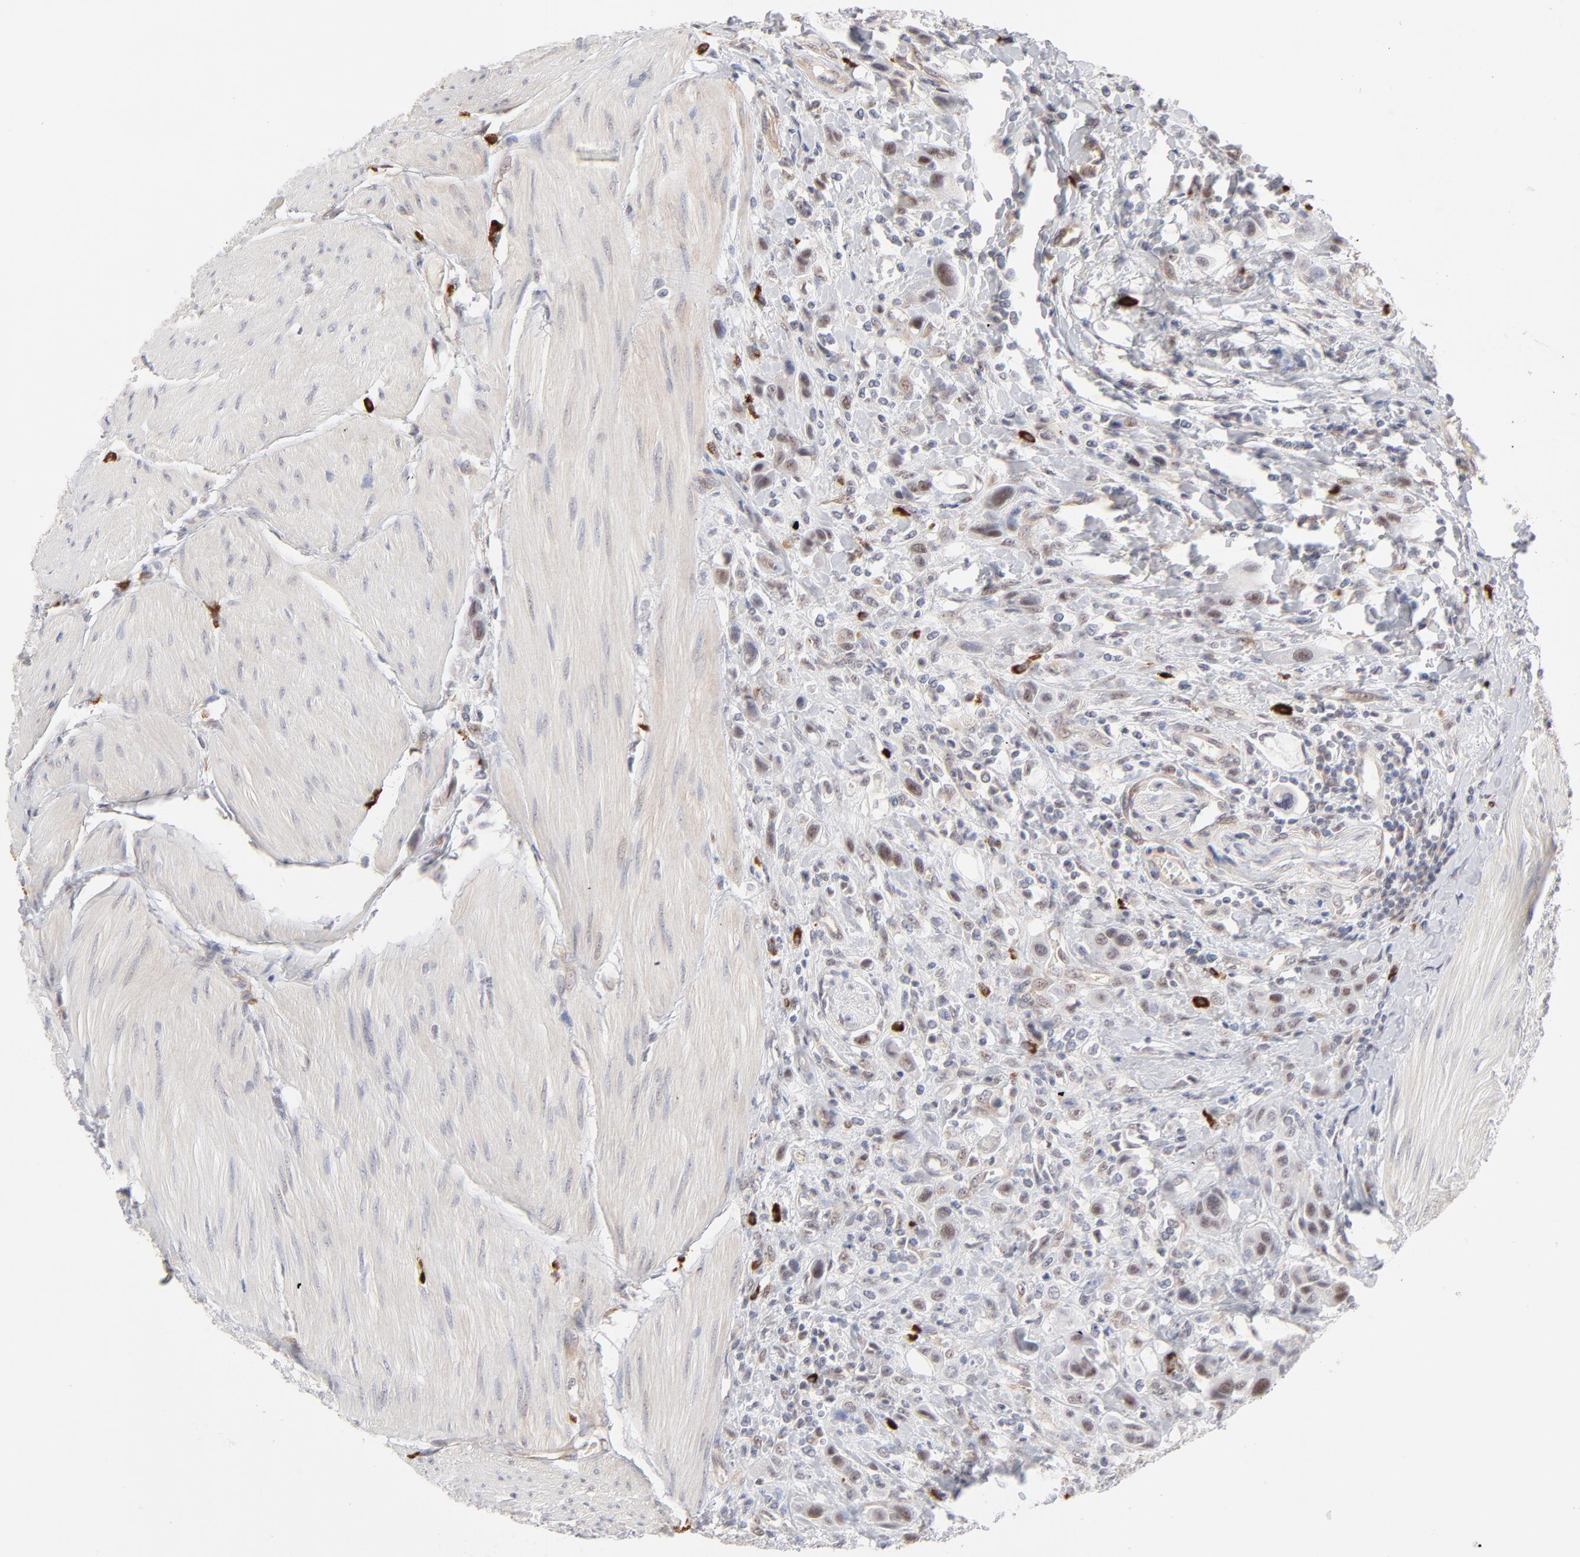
{"staining": {"intensity": "weak", "quantity": "25%-75%", "location": "cytoplasmic/membranous,nuclear"}, "tissue": "urothelial cancer", "cell_type": "Tumor cells", "image_type": "cancer", "snomed": [{"axis": "morphology", "description": "Urothelial carcinoma, High grade"}, {"axis": "topography", "description": "Urinary bladder"}], "caption": "Immunohistochemical staining of human high-grade urothelial carcinoma exhibits low levels of weak cytoplasmic/membranous and nuclear staining in approximately 25%-75% of tumor cells.", "gene": "NBN", "patient": {"sex": "male", "age": 50}}